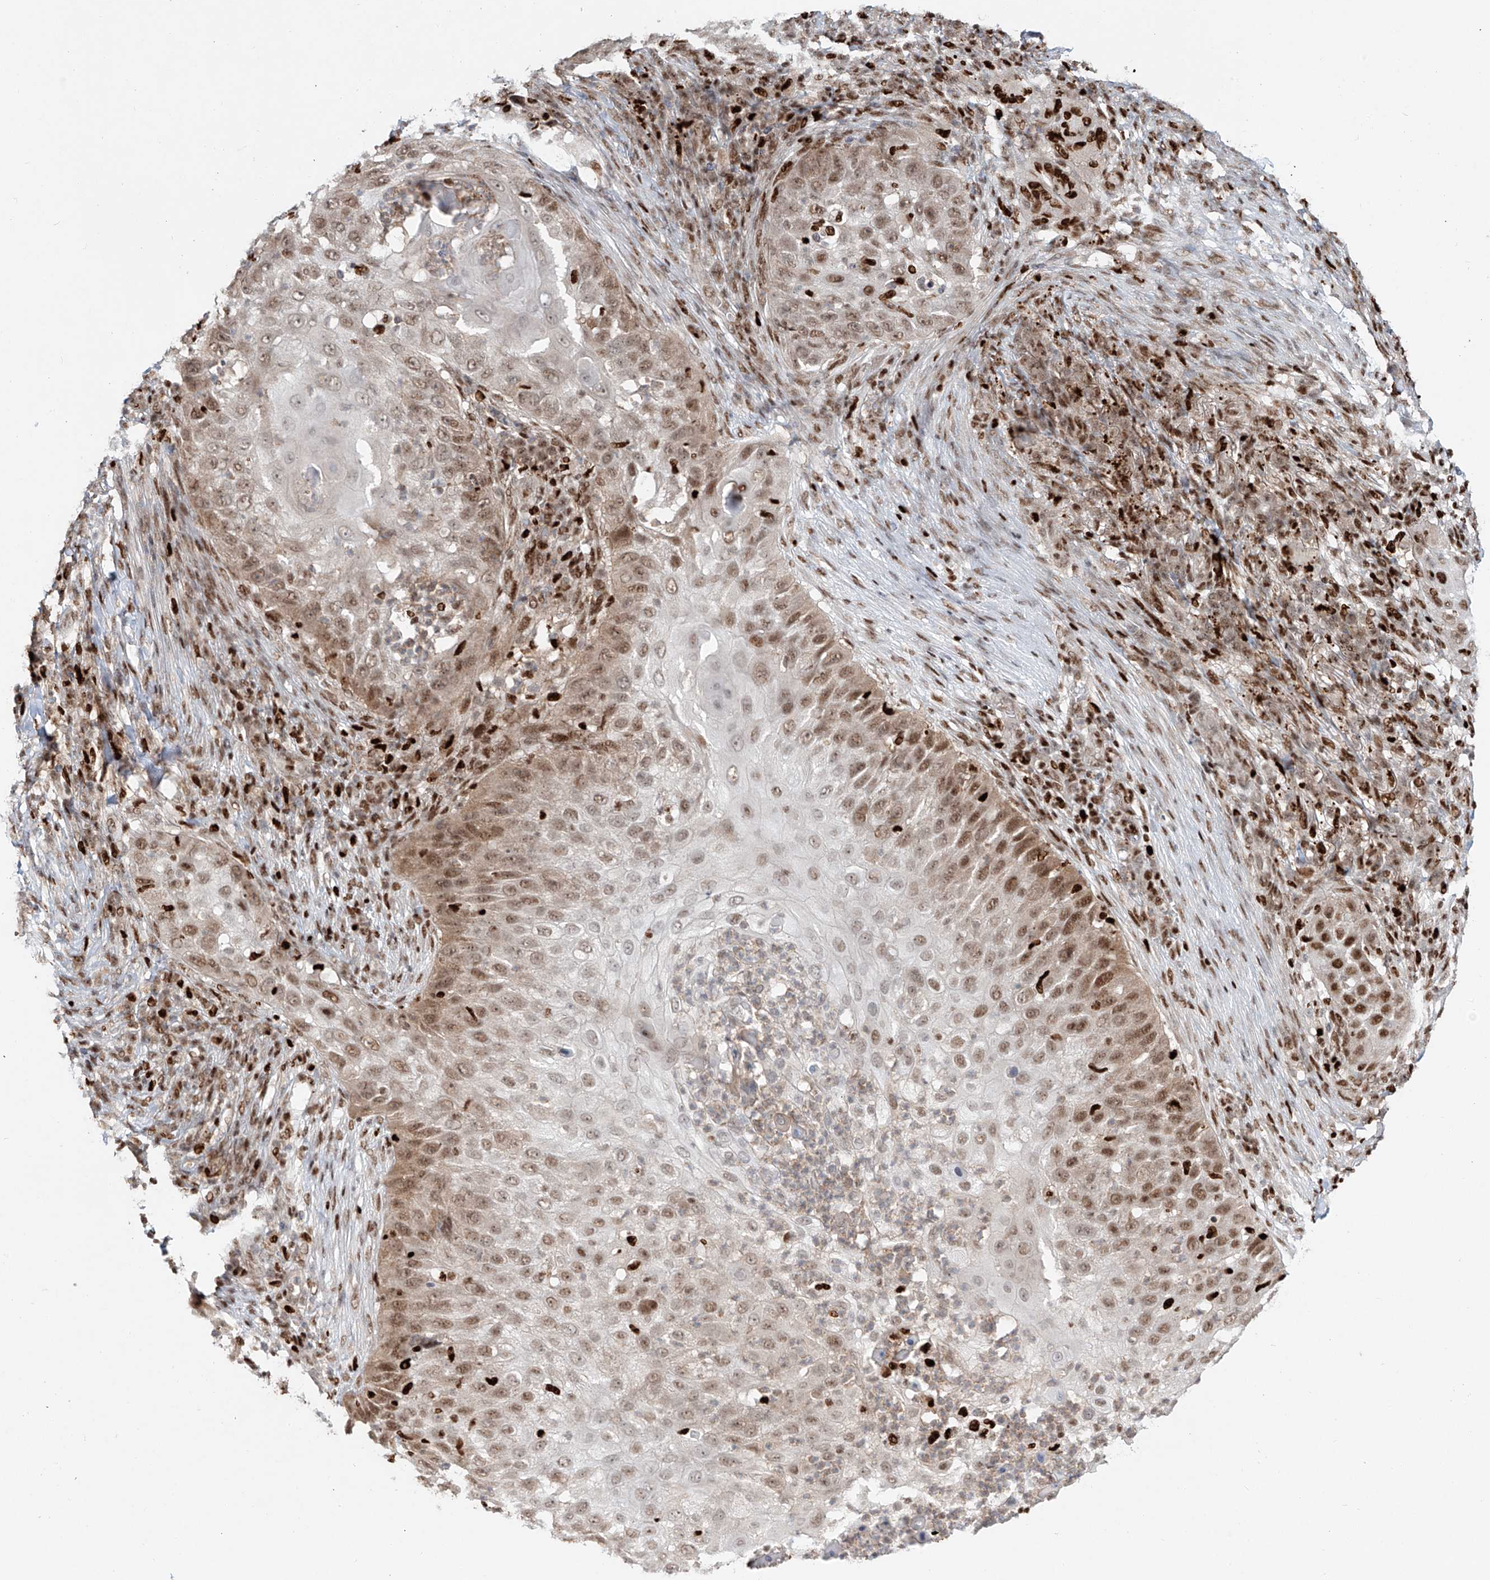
{"staining": {"intensity": "strong", "quantity": "25%-75%", "location": "nuclear"}, "tissue": "skin cancer", "cell_type": "Tumor cells", "image_type": "cancer", "snomed": [{"axis": "morphology", "description": "Squamous cell carcinoma, NOS"}, {"axis": "topography", "description": "Skin"}], "caption": "Brown immunohistochemical staining in skin cancer (squamous cell carcinoma) demonstrates strong nuclear positivity in approximately 25%-75% of tumor cells.", "gene": "DZIP1L", "patient": {"sex": "female", "age": 44}}